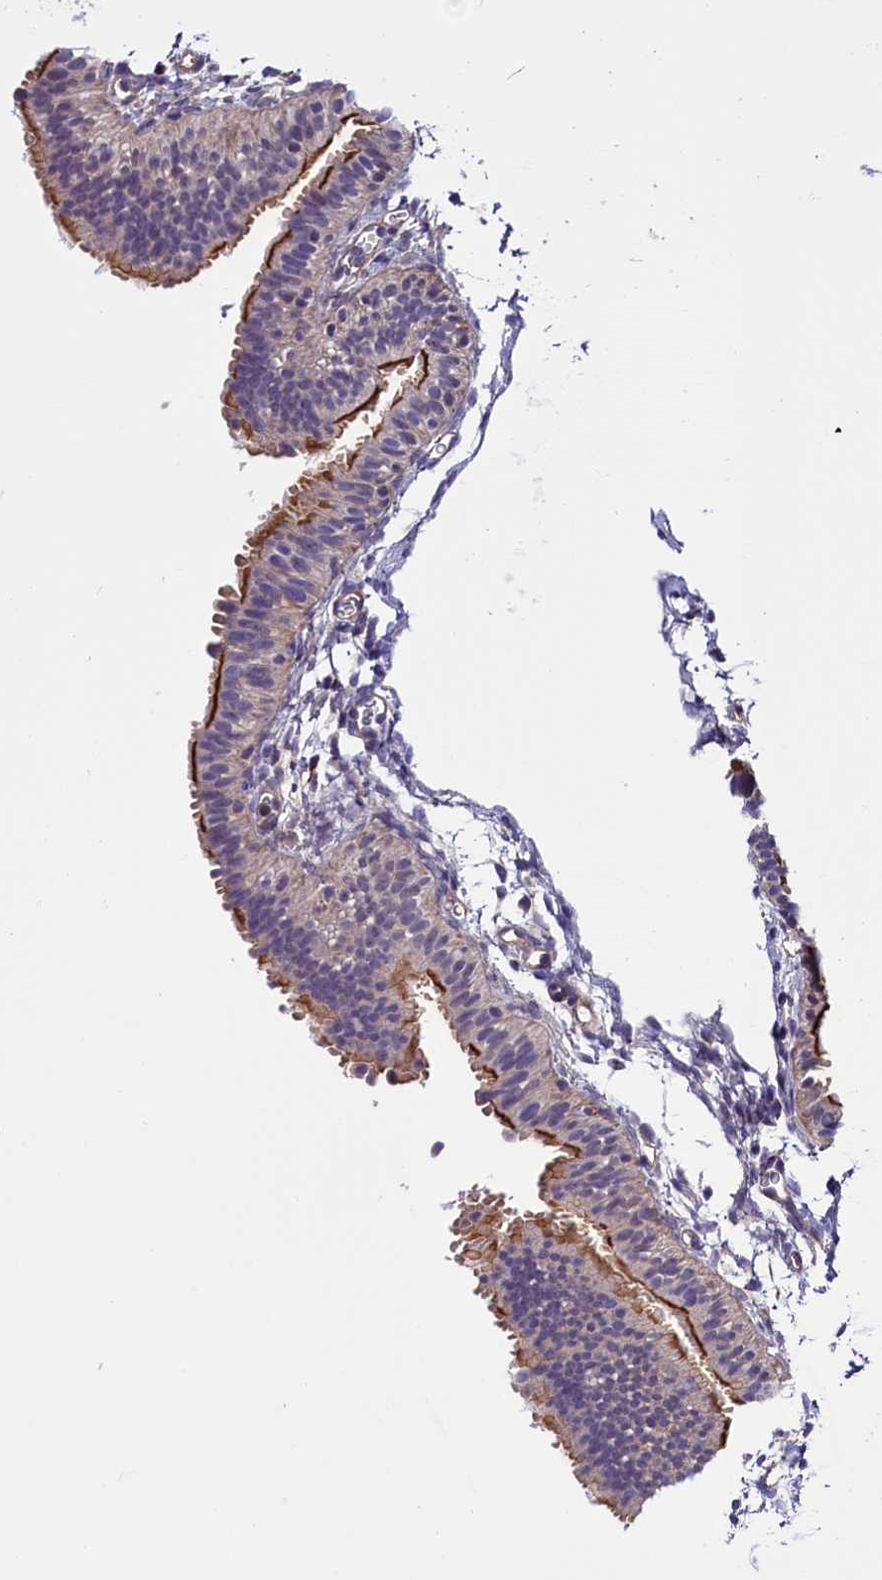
{"staining": {"intensity": "moderate", "quantity": "25%-75%", "location": "cytoplasmic/membranous"}, "tissue": "fallopian tube", "cell_type": "Glandular cells", "image_type": "normal", "snomed": [{"axis": "morphology", "description": "Normal tissue, NOS"}, {"axis": "topography", "description": "Fallopian tube"}], "caption": "Fallopian tube stained for a protein (brown) demonstrates moderate cytoplasmic/membranous positive positivity in approximately 25%-75% of glandular cells.", "gene": "PDILT", "patient": {"sex": "female", "age": 35}}